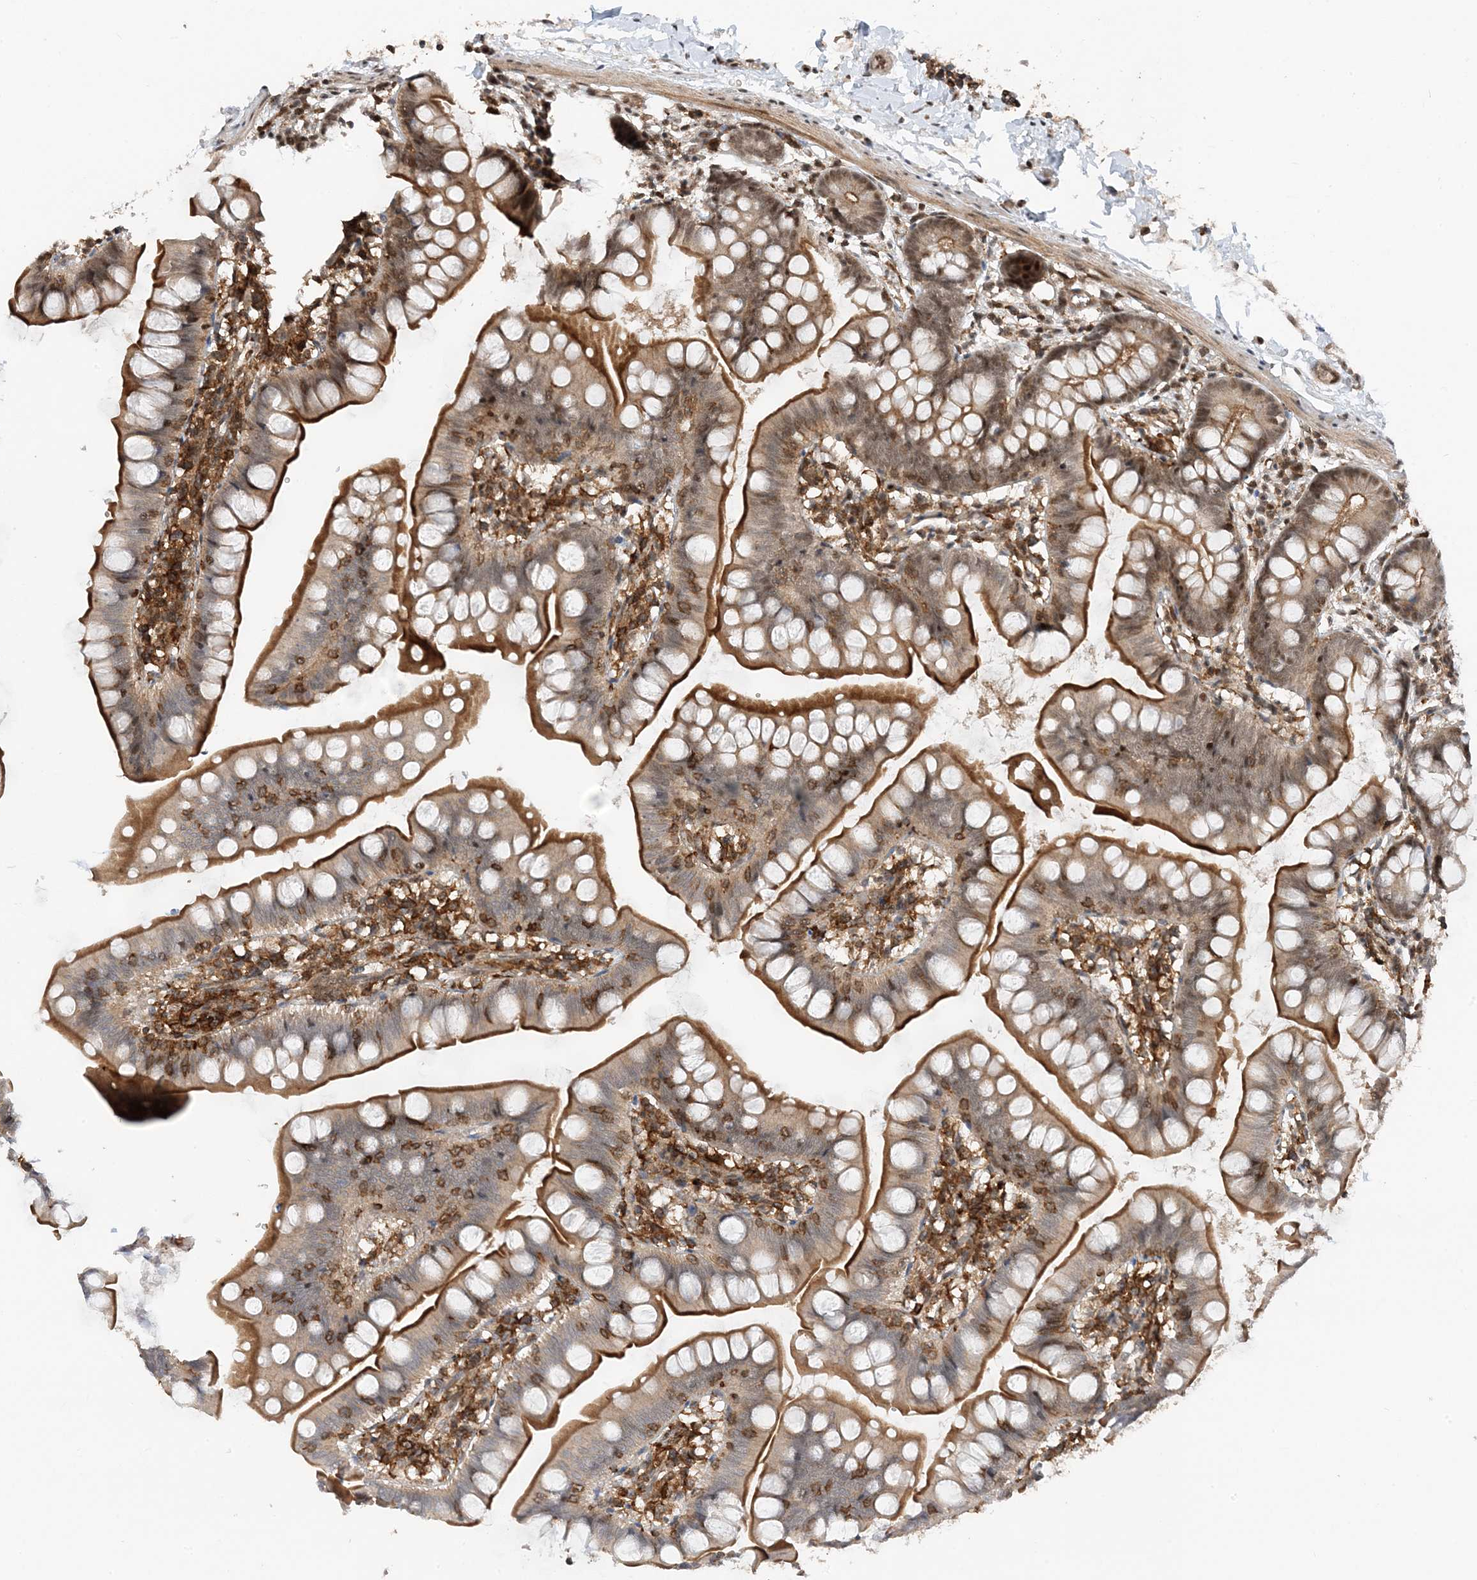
{"staining": {"intensity": "strong", "quantity": ">75%", "location": "cytoplasmic/membranous,nuclear"}, "tissue": "small intestine", "cell_type": "Glandular cells", "image_type": "normal", "snomed": [{"axis": "morphology", "description": "Normal tissue, NOS"}, {"axis": "topography", "description": "Small intestine"}], "caption": "Glandular cells reveal high levels of strong cytoplasmic/membranous,nuclear staining in about >75% of cells in normal small intestine. The protein is shown in brown color, while the nuclei are stained blue.", "gene": "TATDN3", "patient": {"sex": "male", "age": 7}}